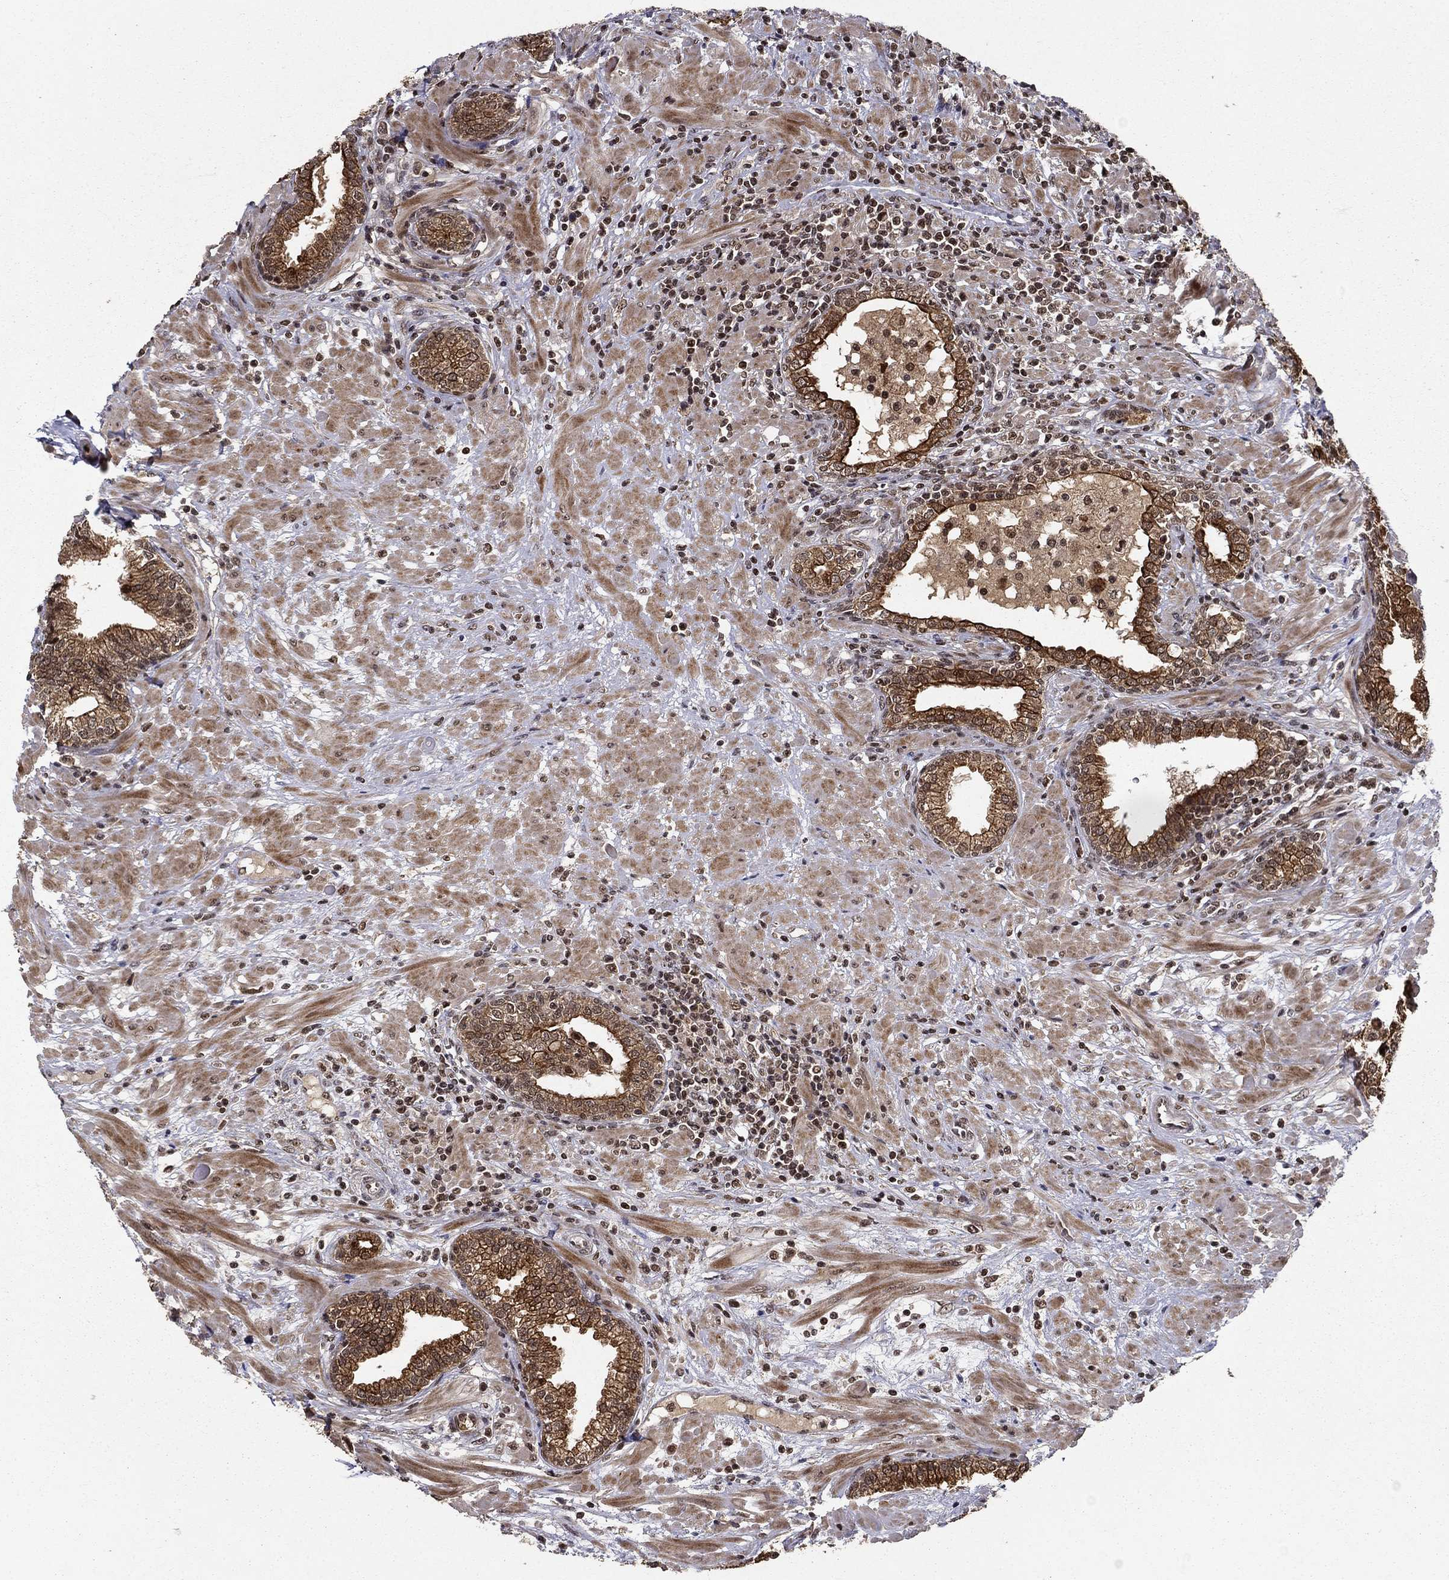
{"staining": {"intensity": "moderate", "quantity": ">75%", "location": "cytoplasmic/membranous"}, "tissue": "prostate", "cell_type": "Glandular cells", "image_type": "normal", "snomed": [{"axis": "morphology", "description": "Normal tissue, NOS"}, {"axis": "topography", "description": "Prostate"}], "caption": "Immunohistochemistry (IHC) of unremarkable prostate reveals medium levels of moderate cytoplasmic/membranous staining in about >75% of glandular cells.", "gene": "CDCA7L", "patient": {"sex": "male", "age": 64}}